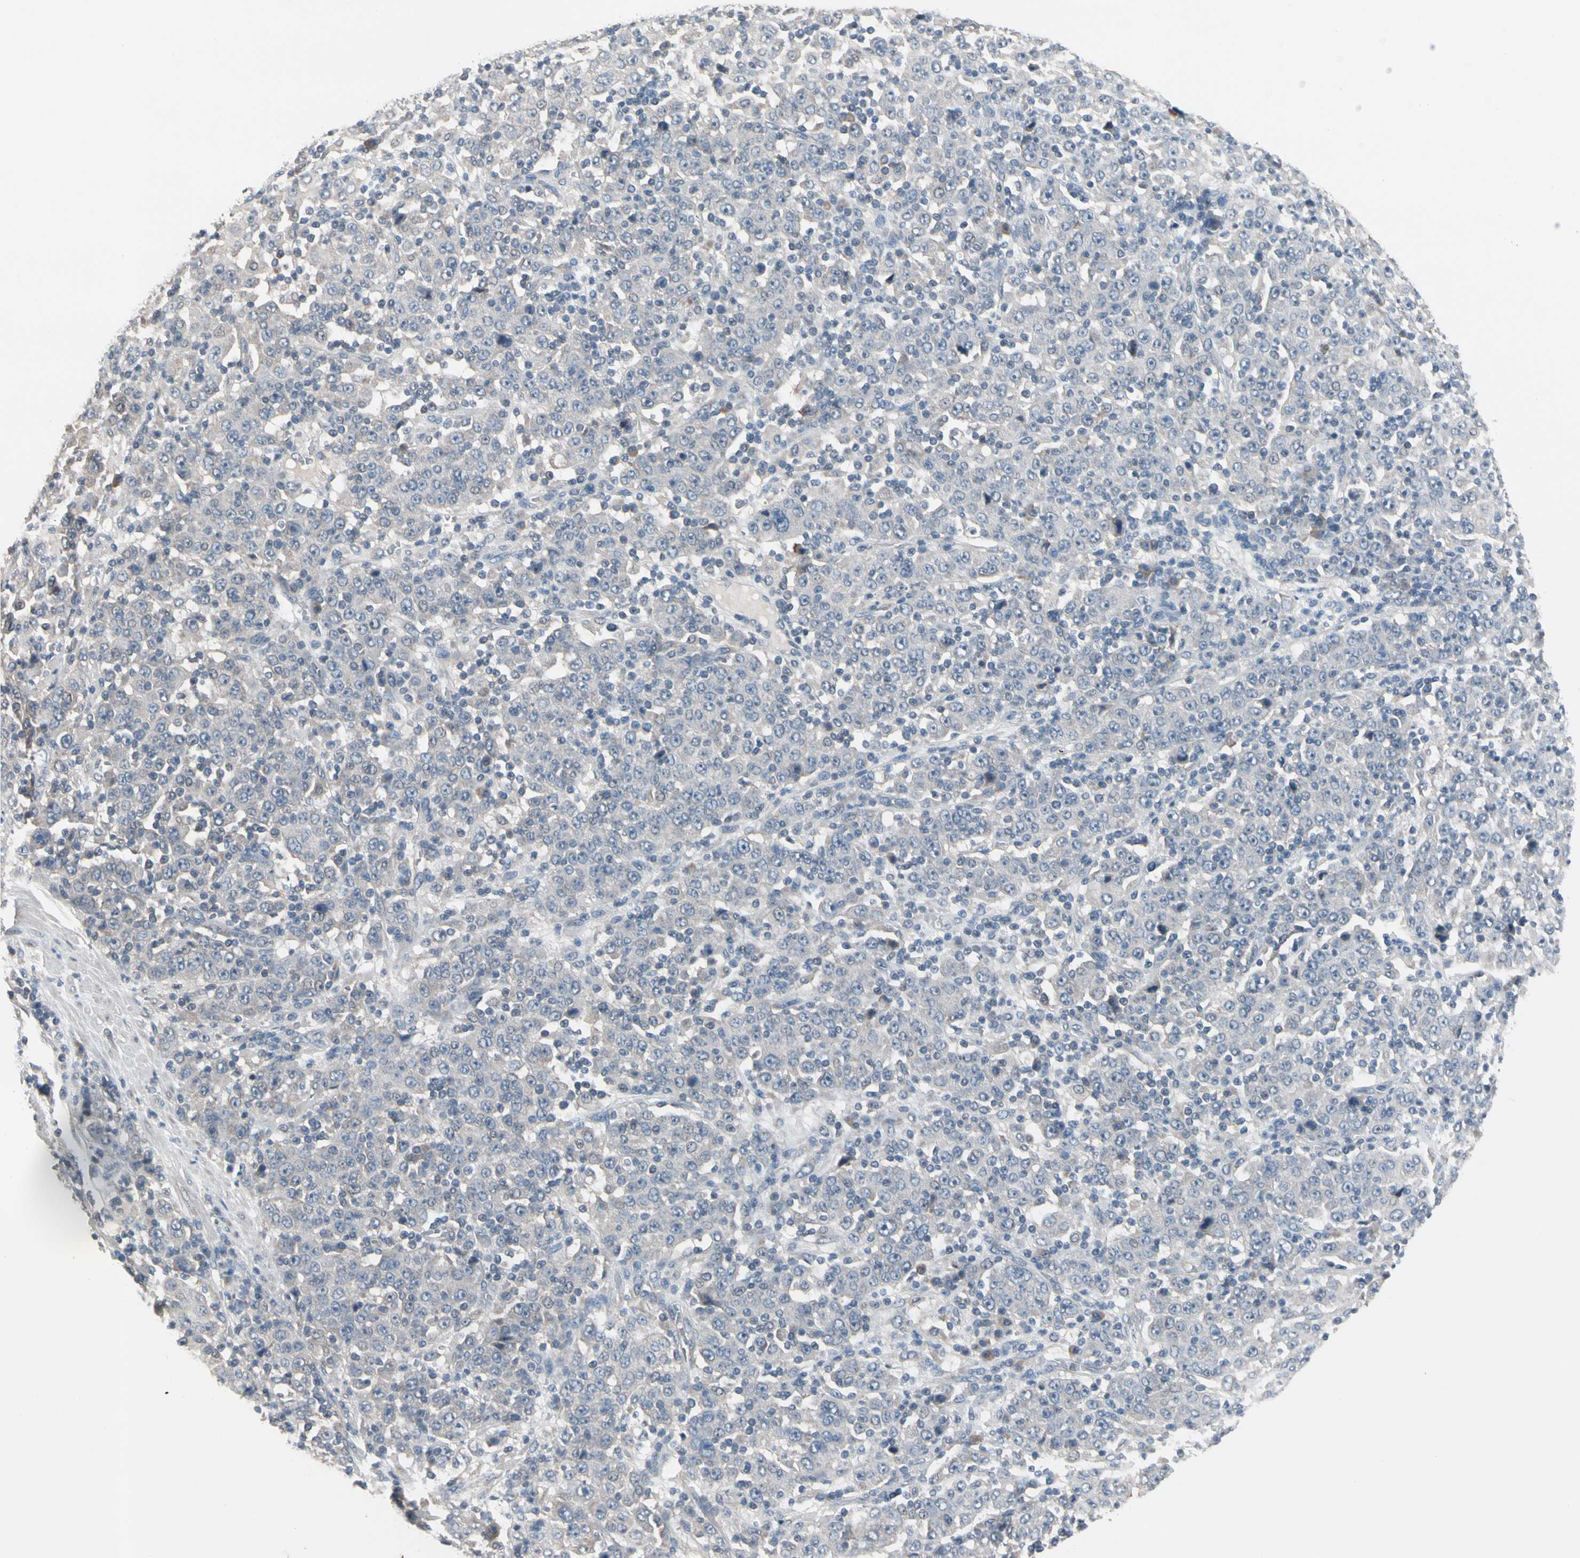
{"staining": {"intensity": "negative", "quantity": "none", "location": "none"}, "tissue": "stomach cancer", "cell_type": "Tumor cells", "image_type": "cancer", "snomed": [{"axis": "morphology", "description": "Normal tissue, NOS"}, {"axis": "morphology", "description": "Adenocarcinoma, NOS"}, {"axis": "topography", "description": "Stomach, upper"}, {"axis": "topography", "description": "Stomach"}], "caption": "IHC photomicrograph of stomach cancer (adenocarcinoma) stained for a protein (brown), which reveals no positivity in tumor cells.", "gene": "SV2A", "patient": {"sex": "male", "age": 59}}